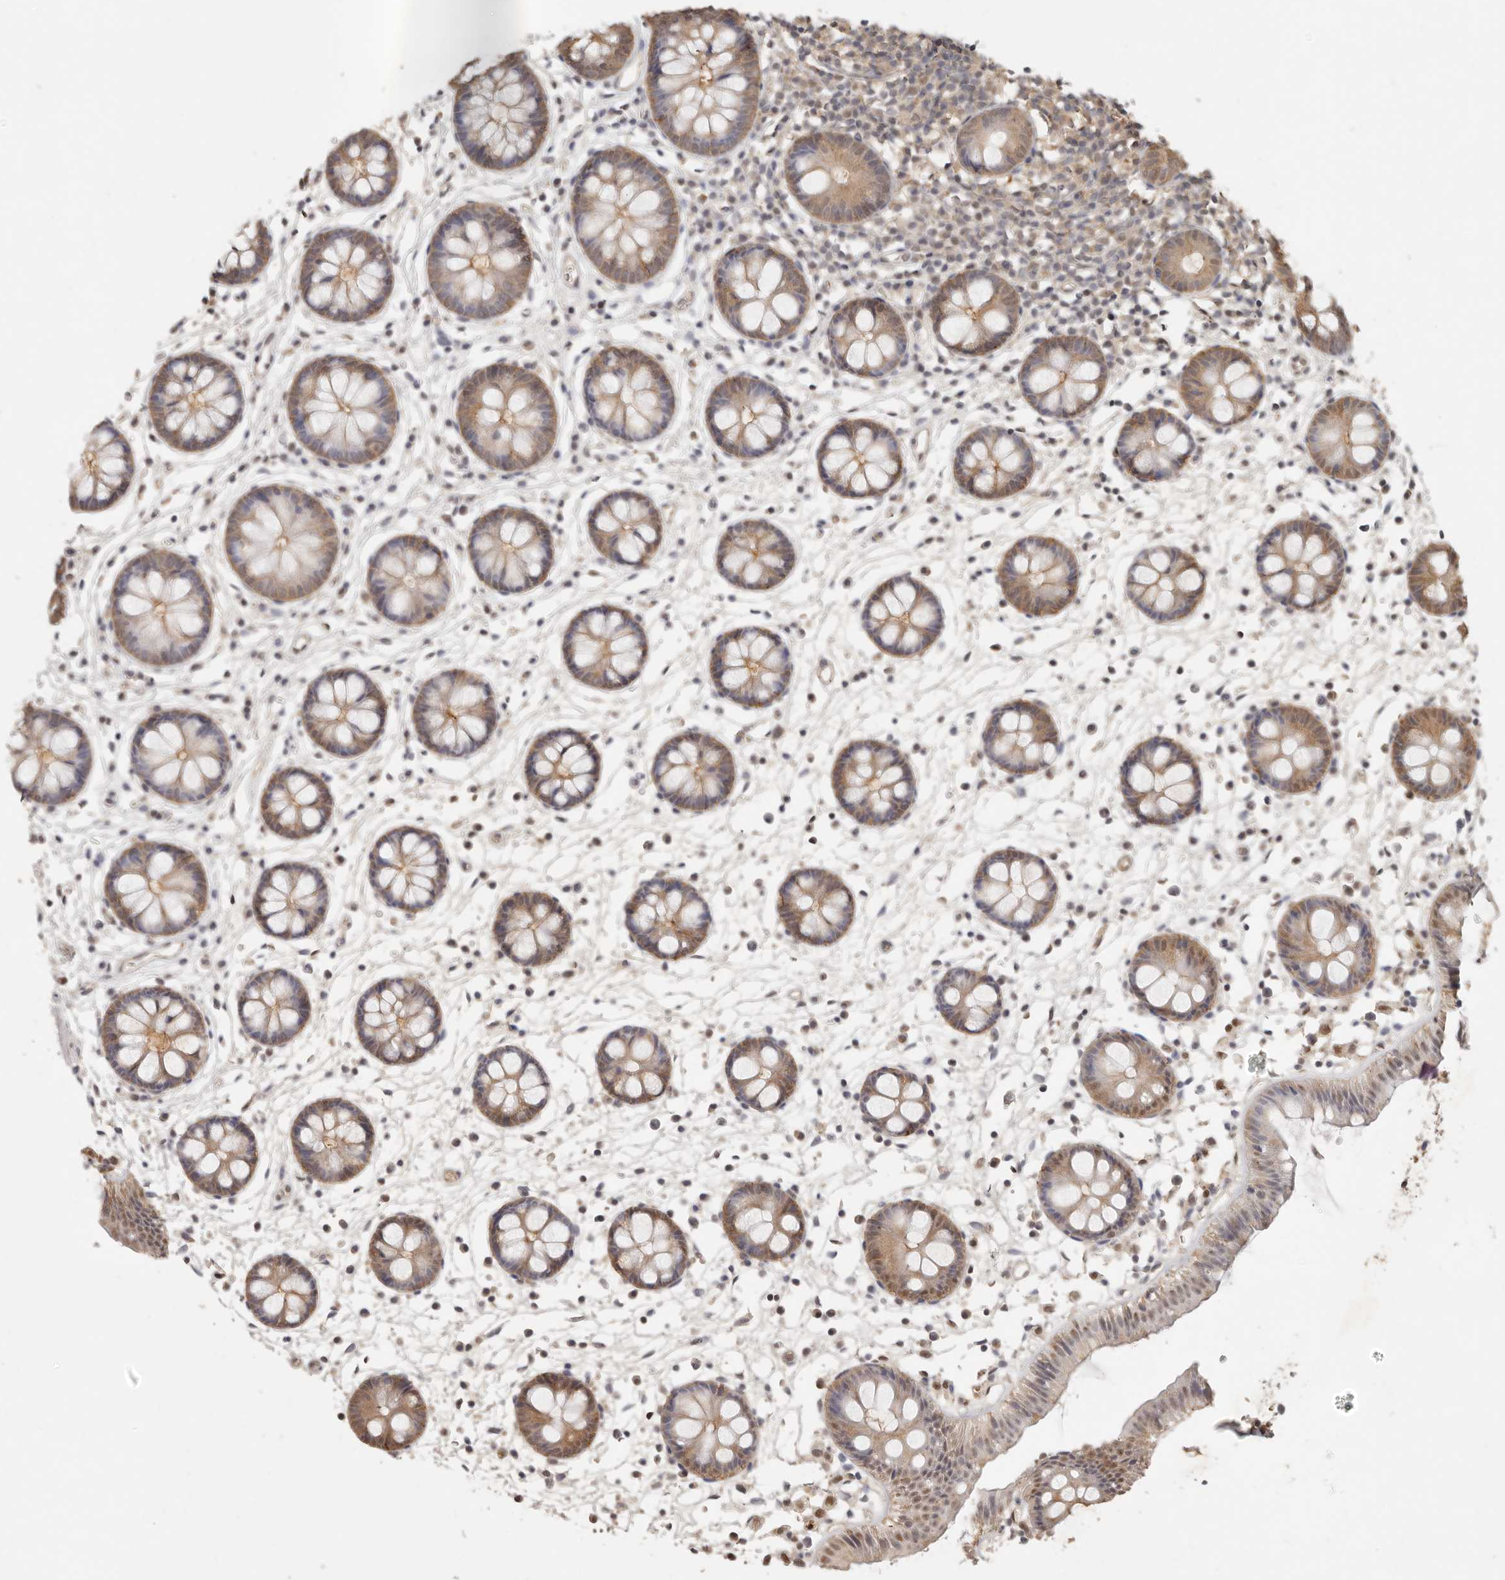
{"staining": {"intensity": "weak", "quantity": ">75%", "location": "cytoplasmic/membranous"}, "tissue": "colon", "cell_type": "Endothelial cells", "image_type": "normal", "snomed": [{"axis": "morphology", "description": "Normal tissue, NOS"}, {"axis": "topography", "description": "Colon"}], "caption": "Protein staining demonstrates weak cytoplasmic/membranous expression in approximately >75% of endothelial cells in benign colon.", "gene": "PSMA5", "patient": {"sex": "male", "age": 56}}